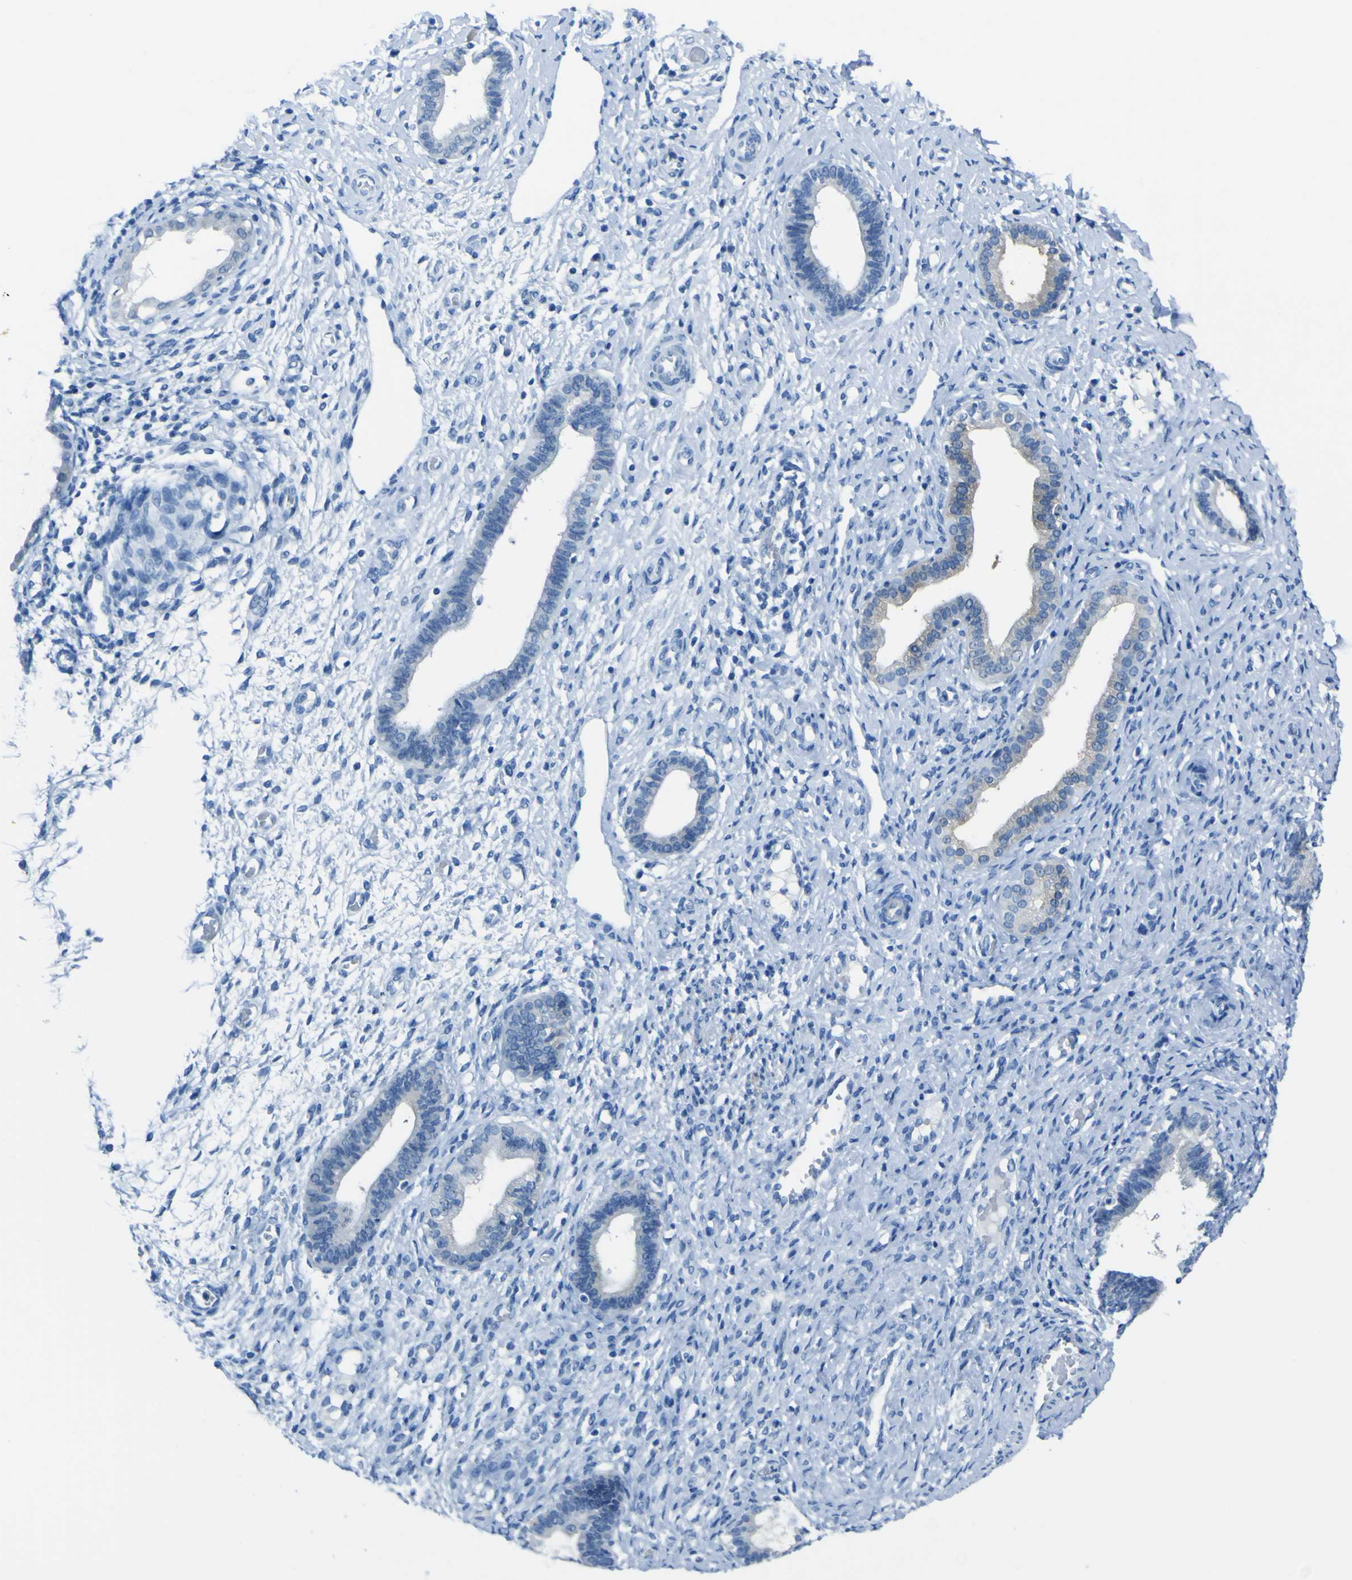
{"staining": {"intensity": "negative", "quantity": "none", "location": "none"}, "tissue": "endometrium", "cell_type": "Cells in endometrial stroma", "image_type": "normal", "snomed": [{"axis": "morphology", "description": "Normal tissue, NOS"}, {"axis": "topography", "description": "Endometrium"}], "caption": "Immunohistochemical staining of unremarkable human endometrium demonstrates no significant expression in cells in endometrial stroma. (DAB immunohistochemistry visualized using brightfield microscopy, high magnification).", "gene": "PHKG1", "patient": {"sex": "female", "age": 61}}